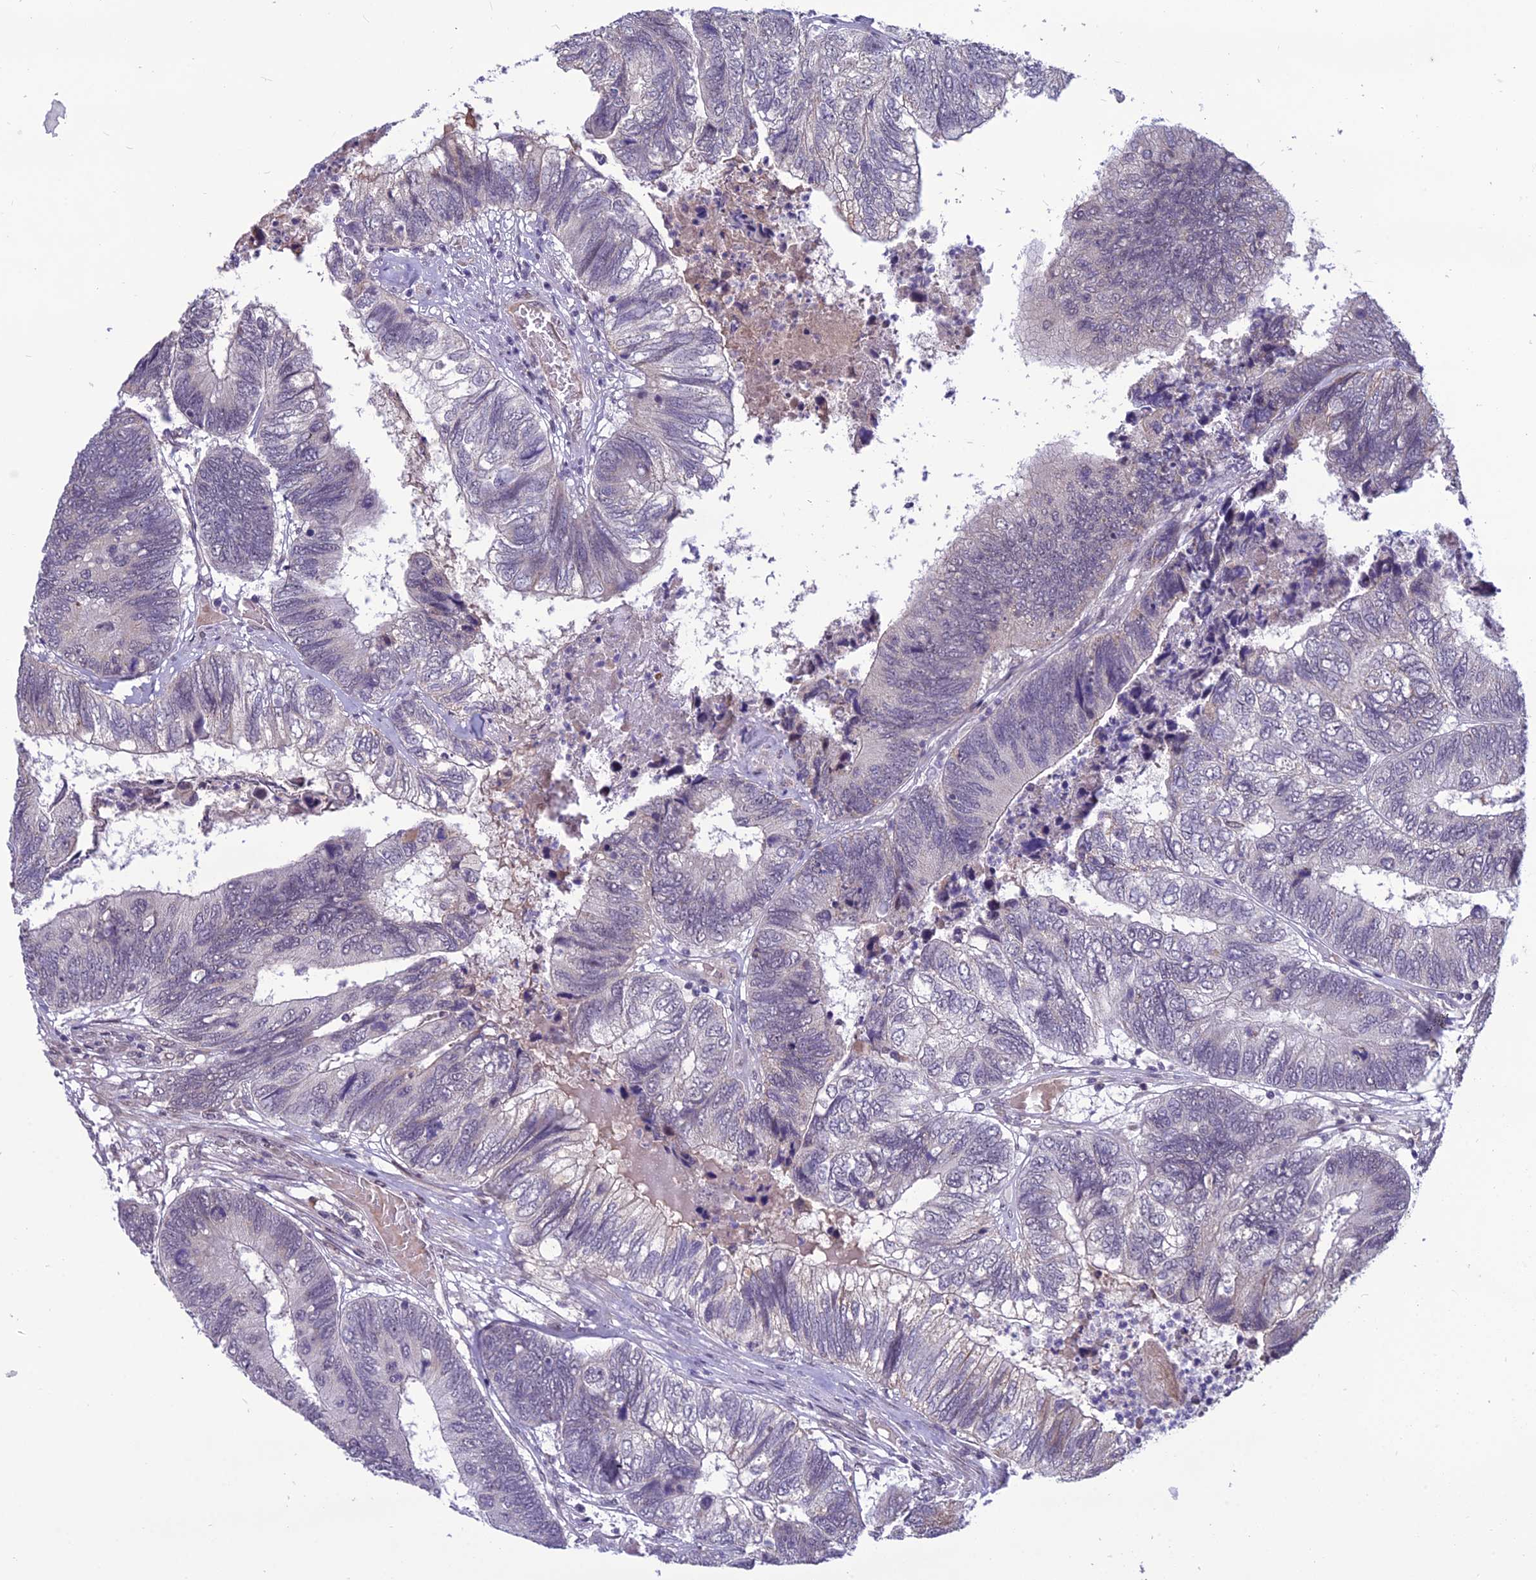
{"staining": {"intensity": "weak", "quantity": "<25%", "location": "cytoplasmic/membranous"}, "tissue": "colorectal cancer", "cell_type": "Tumor cells", "image_type": "cancer", "snomed": [{"axis": "morphology", "description": "Adenocarcinoma, NOS"}, {"axis": "topography", "description": "Colon"}], "caption": "The immunohistochemistry (IHC) histopathology image has no significant positivity in tumor cells of colorectal cancer (adenocarcinoma) tissue.", "gene": "FBRS", "patient": {"sex": "female", "age": 67}}